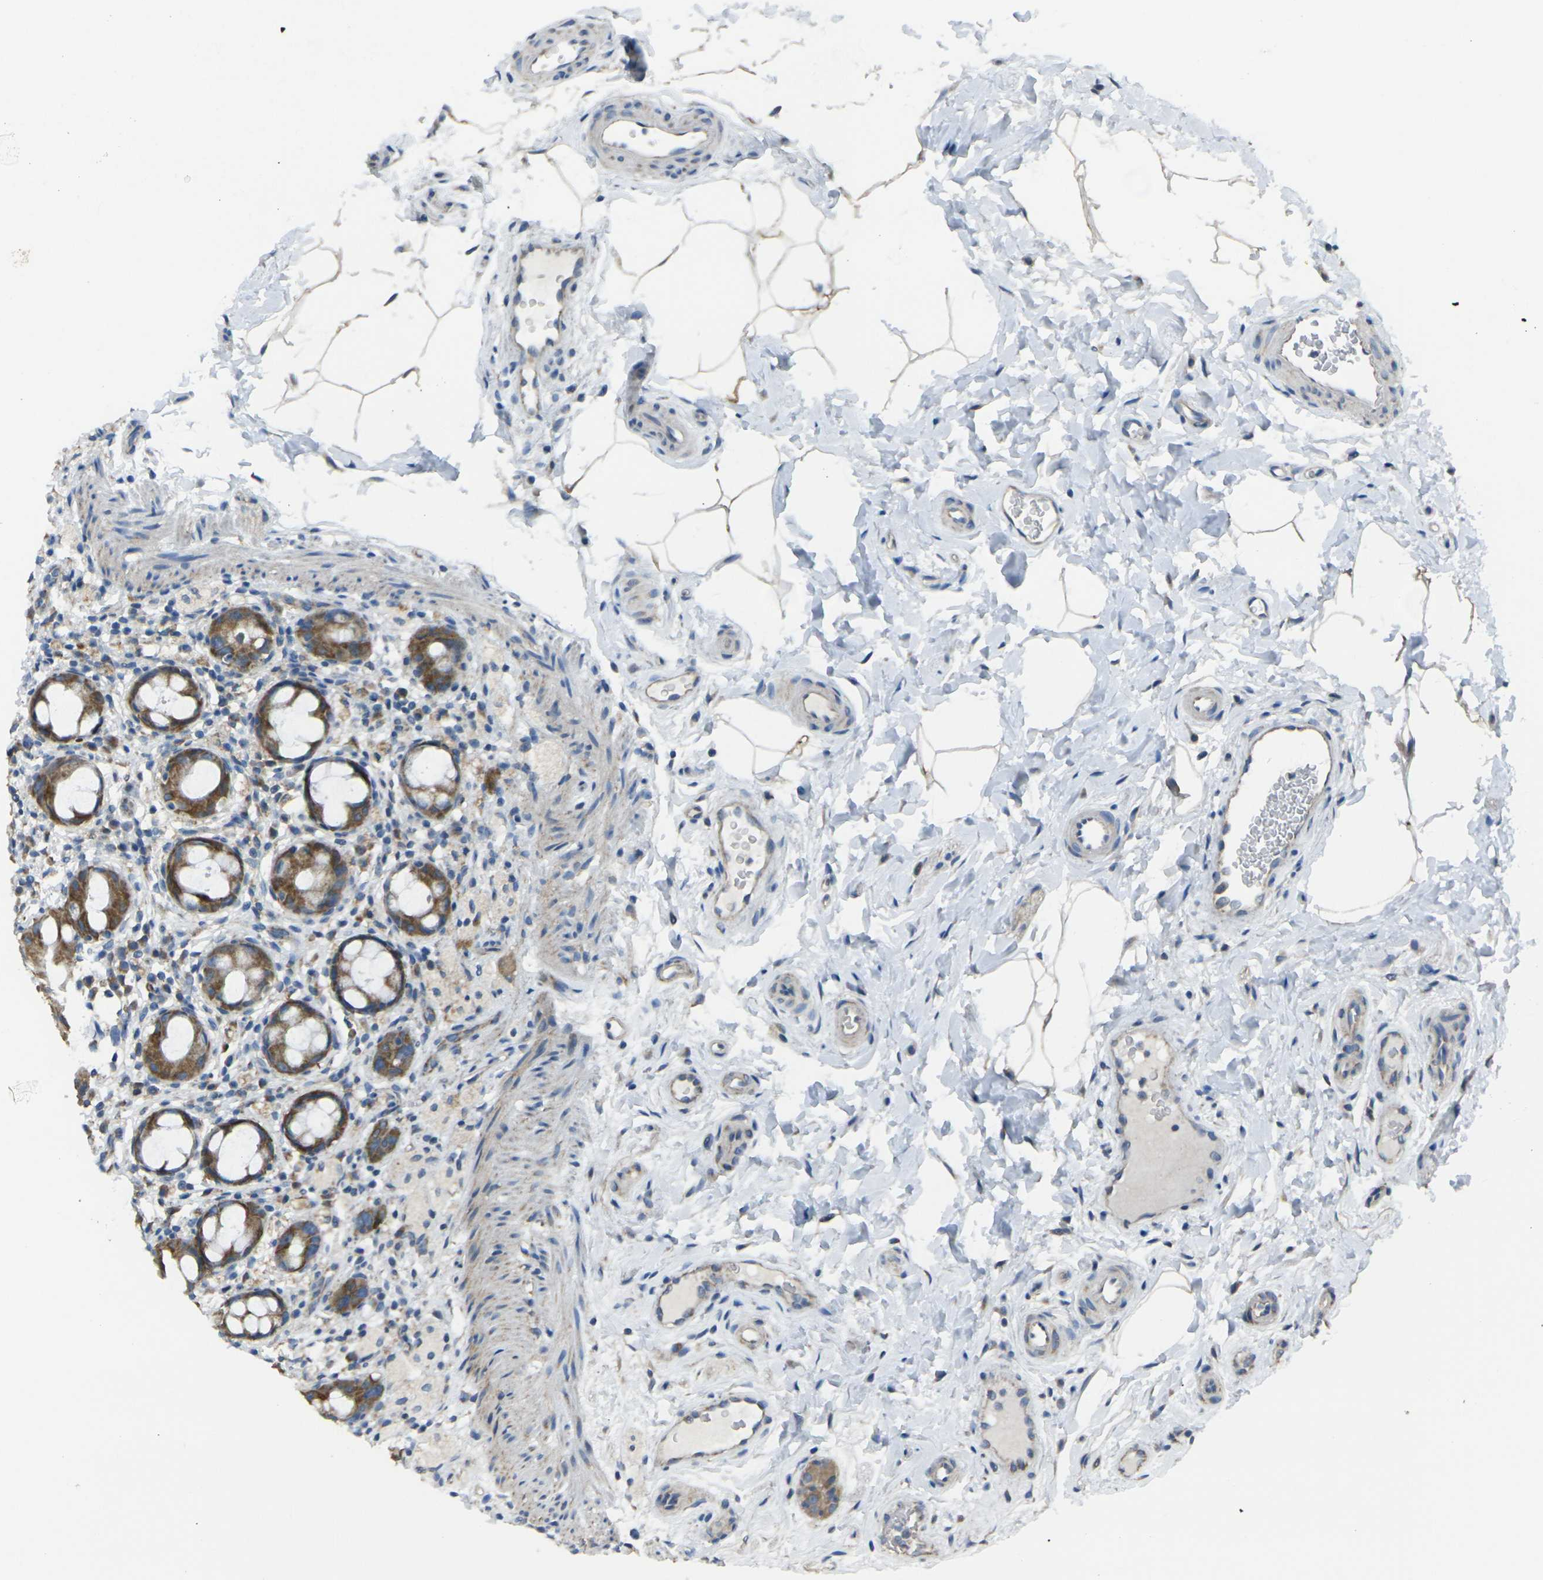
{"staining": {"intensity": "moderate", "quantity": ">75%", "location": "cytoplasmic/membranous"}, "tissue": "rectum", "cell_type": "Glandular cells", "image_type": "normal", "snomed": [{"axis": "morphology", "description": "Normal tissue, NOS"}, {"axis": "topography", "description": "Rectum"}], "caption": "Approximately >75% of glandular cells in benign rectum demonstrate moderate cytoplasmic/membranous protein staining as visualized by brown immunohistochemical staining.", "gene": "TMEM120B", "patient": {"sex": "male", "age": 44}}